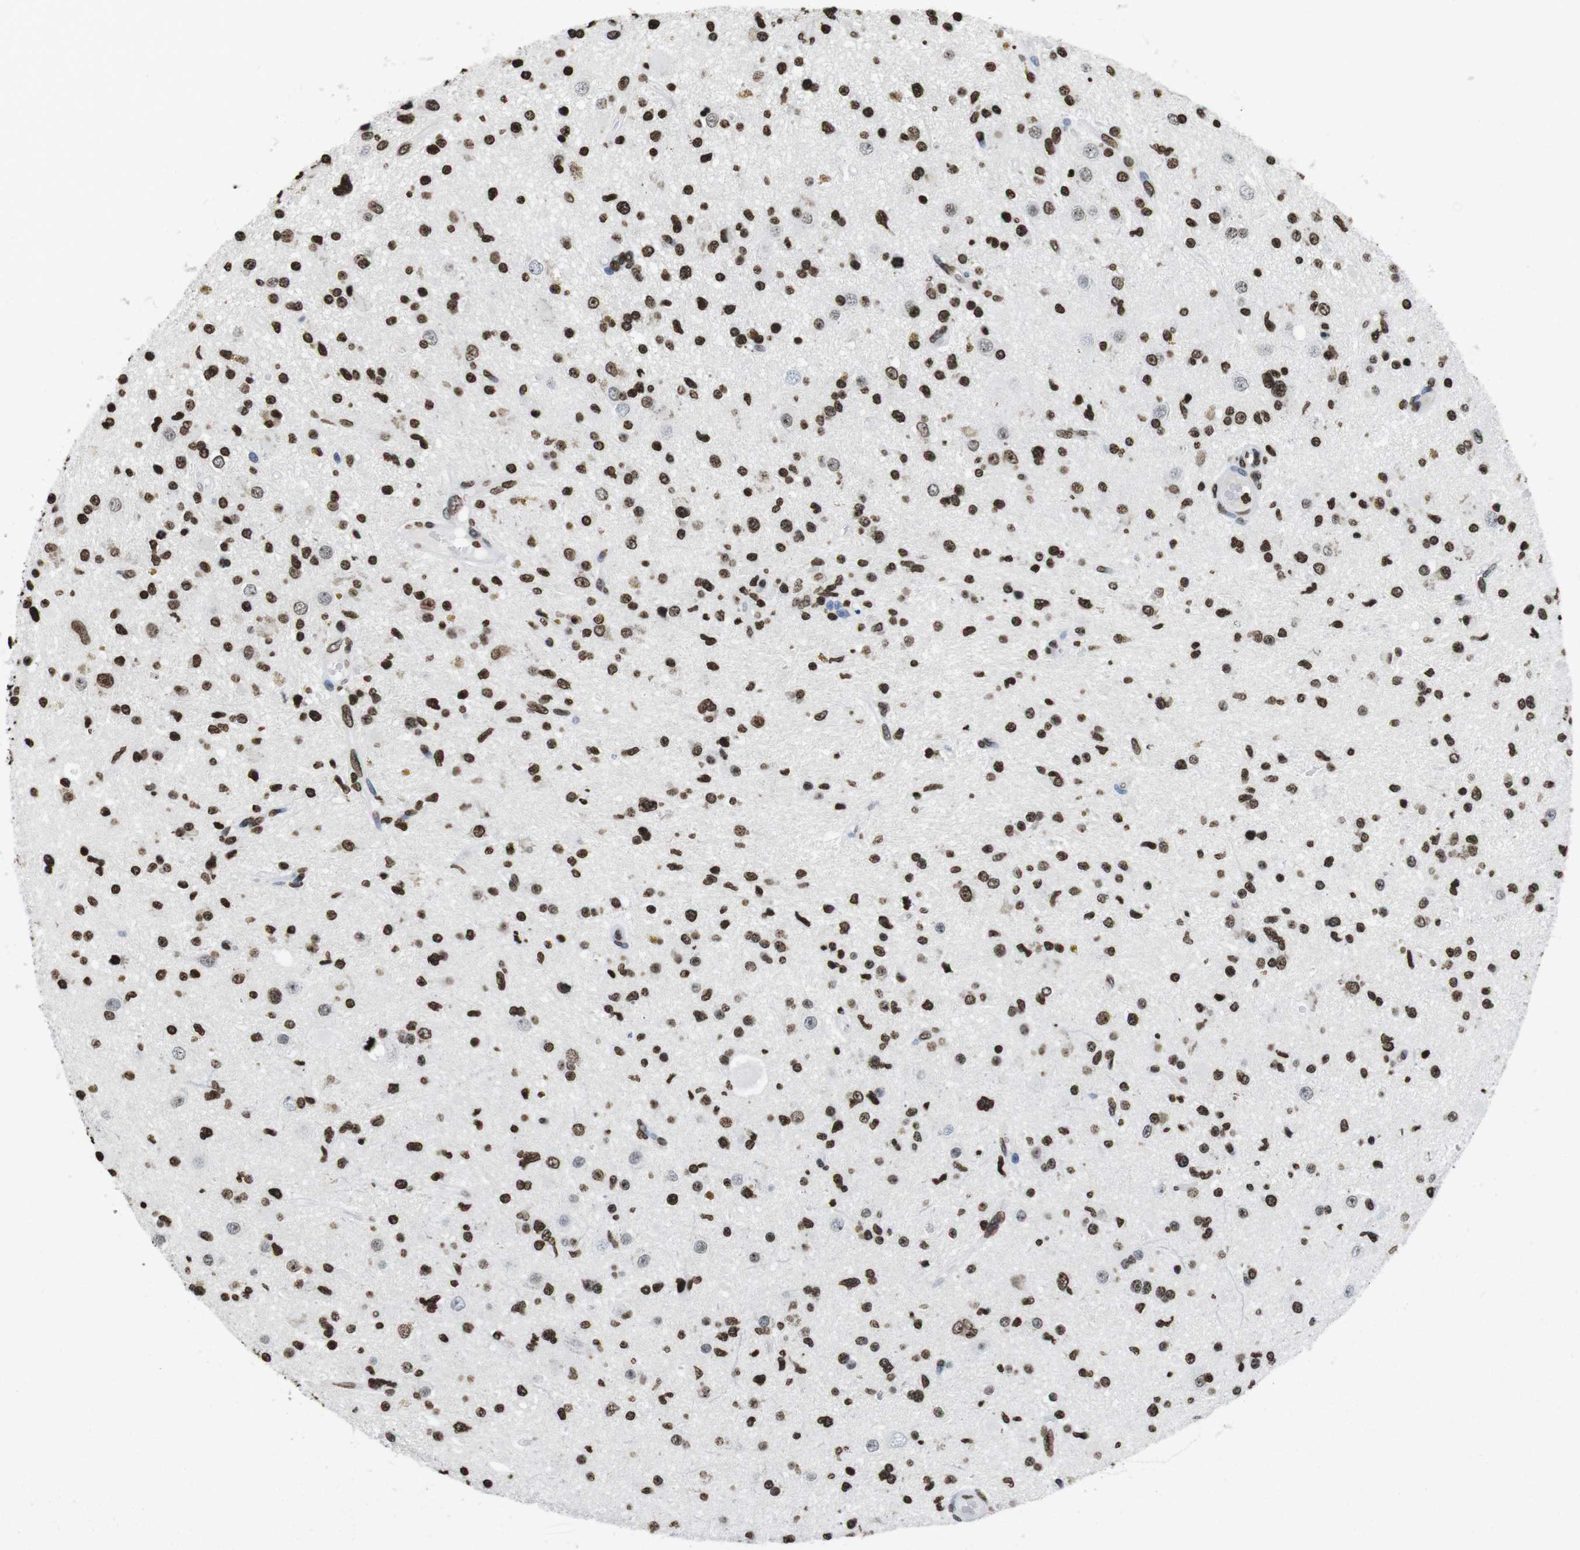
{"staining": {"intensity": "strong", "quantity": ">75%", "location": "nuclear"}, "tissue": "glioma", "cell_type": "Tumor cells", "image_type": "cancer", "snomed": [{"axis": "morphology", "description": "Glioma, malignant, High grade"}, {"axis": "topography", "description": "Brain"}], "caption": "Immunohistochemical staining of human malignant glioma (high-grade) reveals strong nuclear protein expression in approximately >75% of tumor cells. The protein is stained brown, and the nuclei are stained in blue (DAB IHC with brightfield microscopy, high magnification).", "gene": "BSX", "patient": {"sex": "male", "age": 33}}